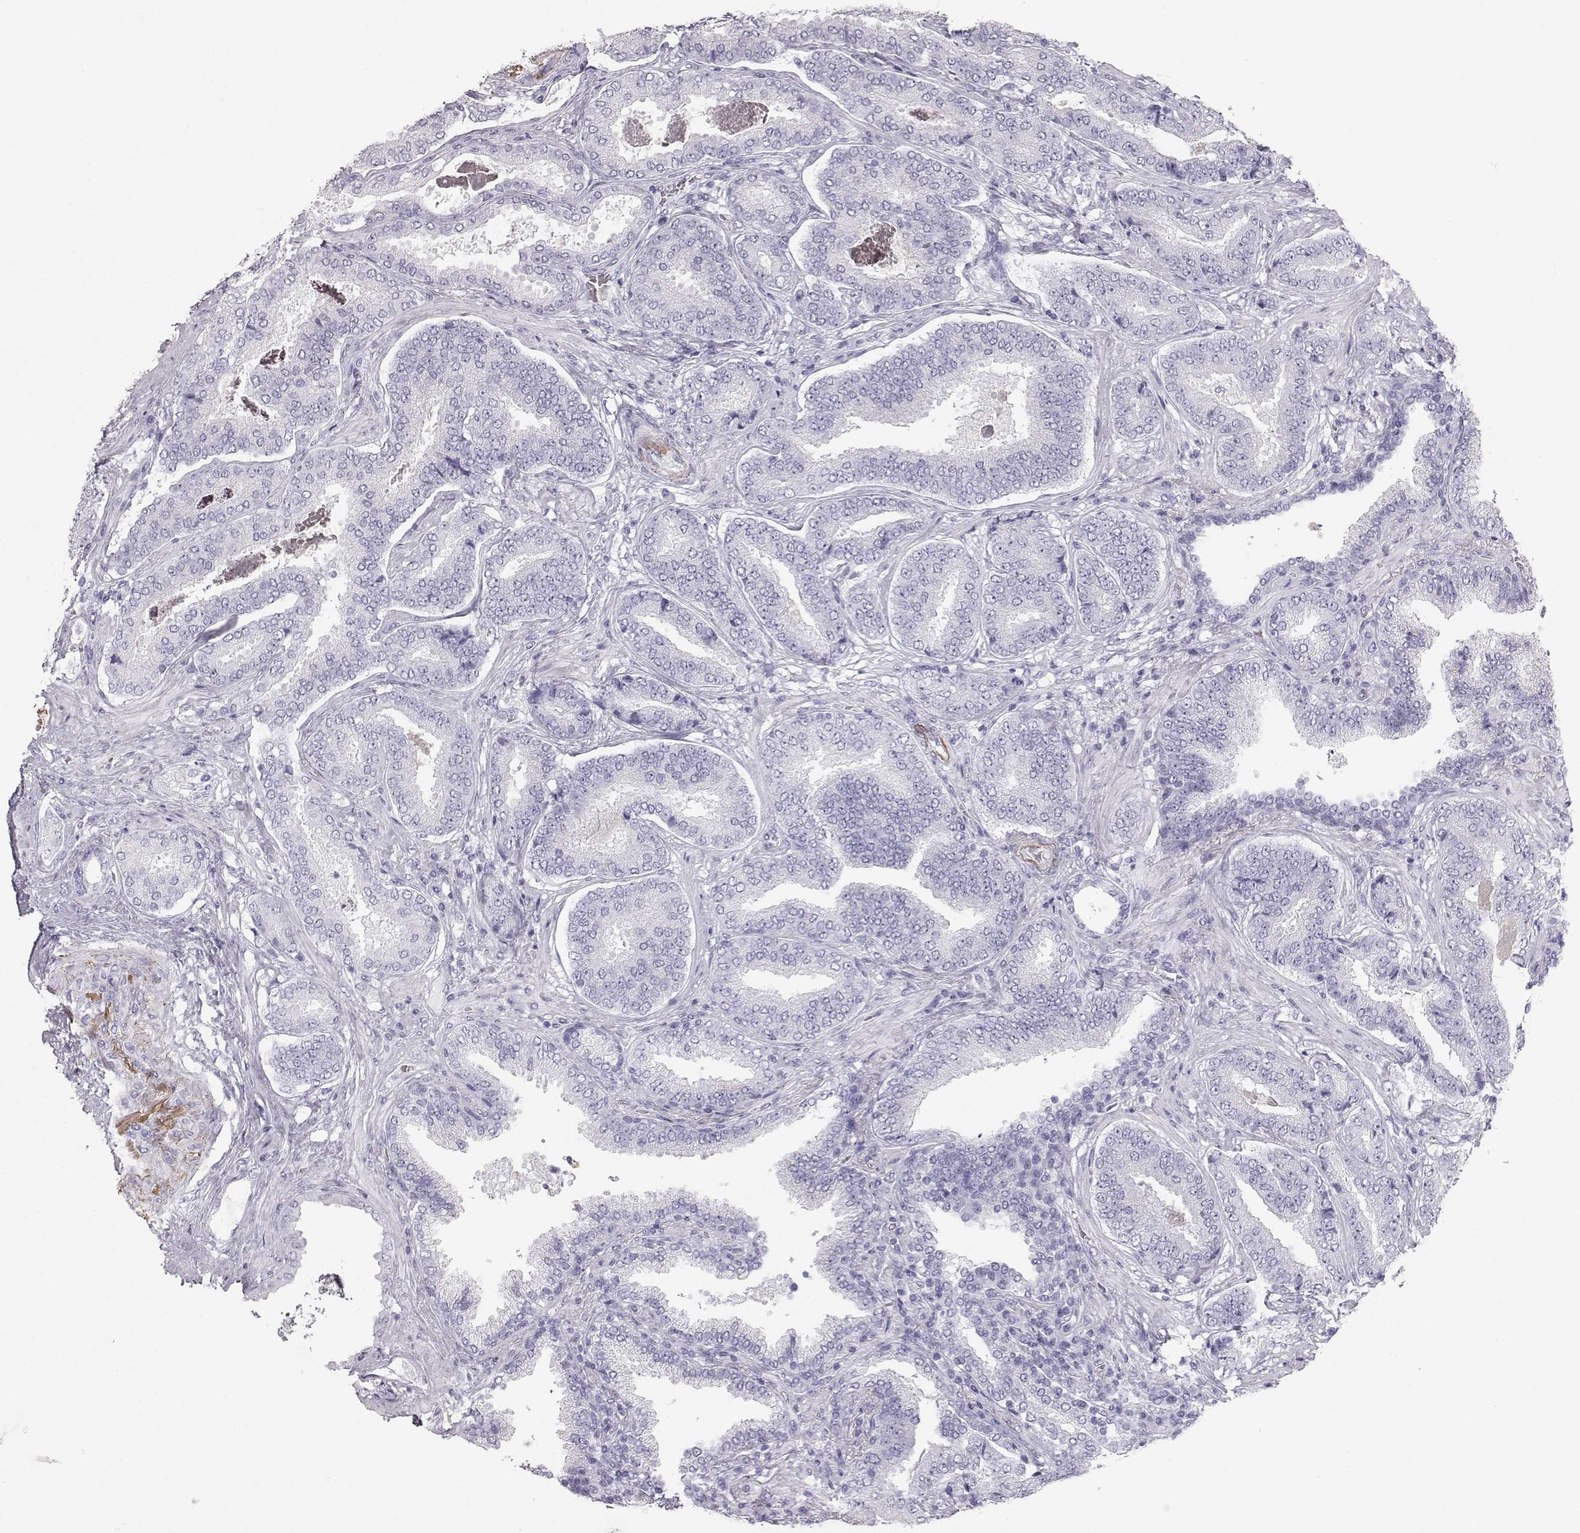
{"staining": {"intensity": "negative", "quantity": "none", "location": "none"}, "tissue": "prostate cancer", "cell_type": "Tumor cells", "image_type": "cancer", "snomed": [{"axis": "morphology", "description": "Adenocarcinoma, NOS"}, {"axis": "topography", "description": "Prostate"}], "caption": "This is an immunohistochemistry (IHC) image of human adenocarcinoma (prostate). There is no expression in tumor cells.", "gene": "KRTAP16-1", "patient": {"sex": "male", "age": 64}}